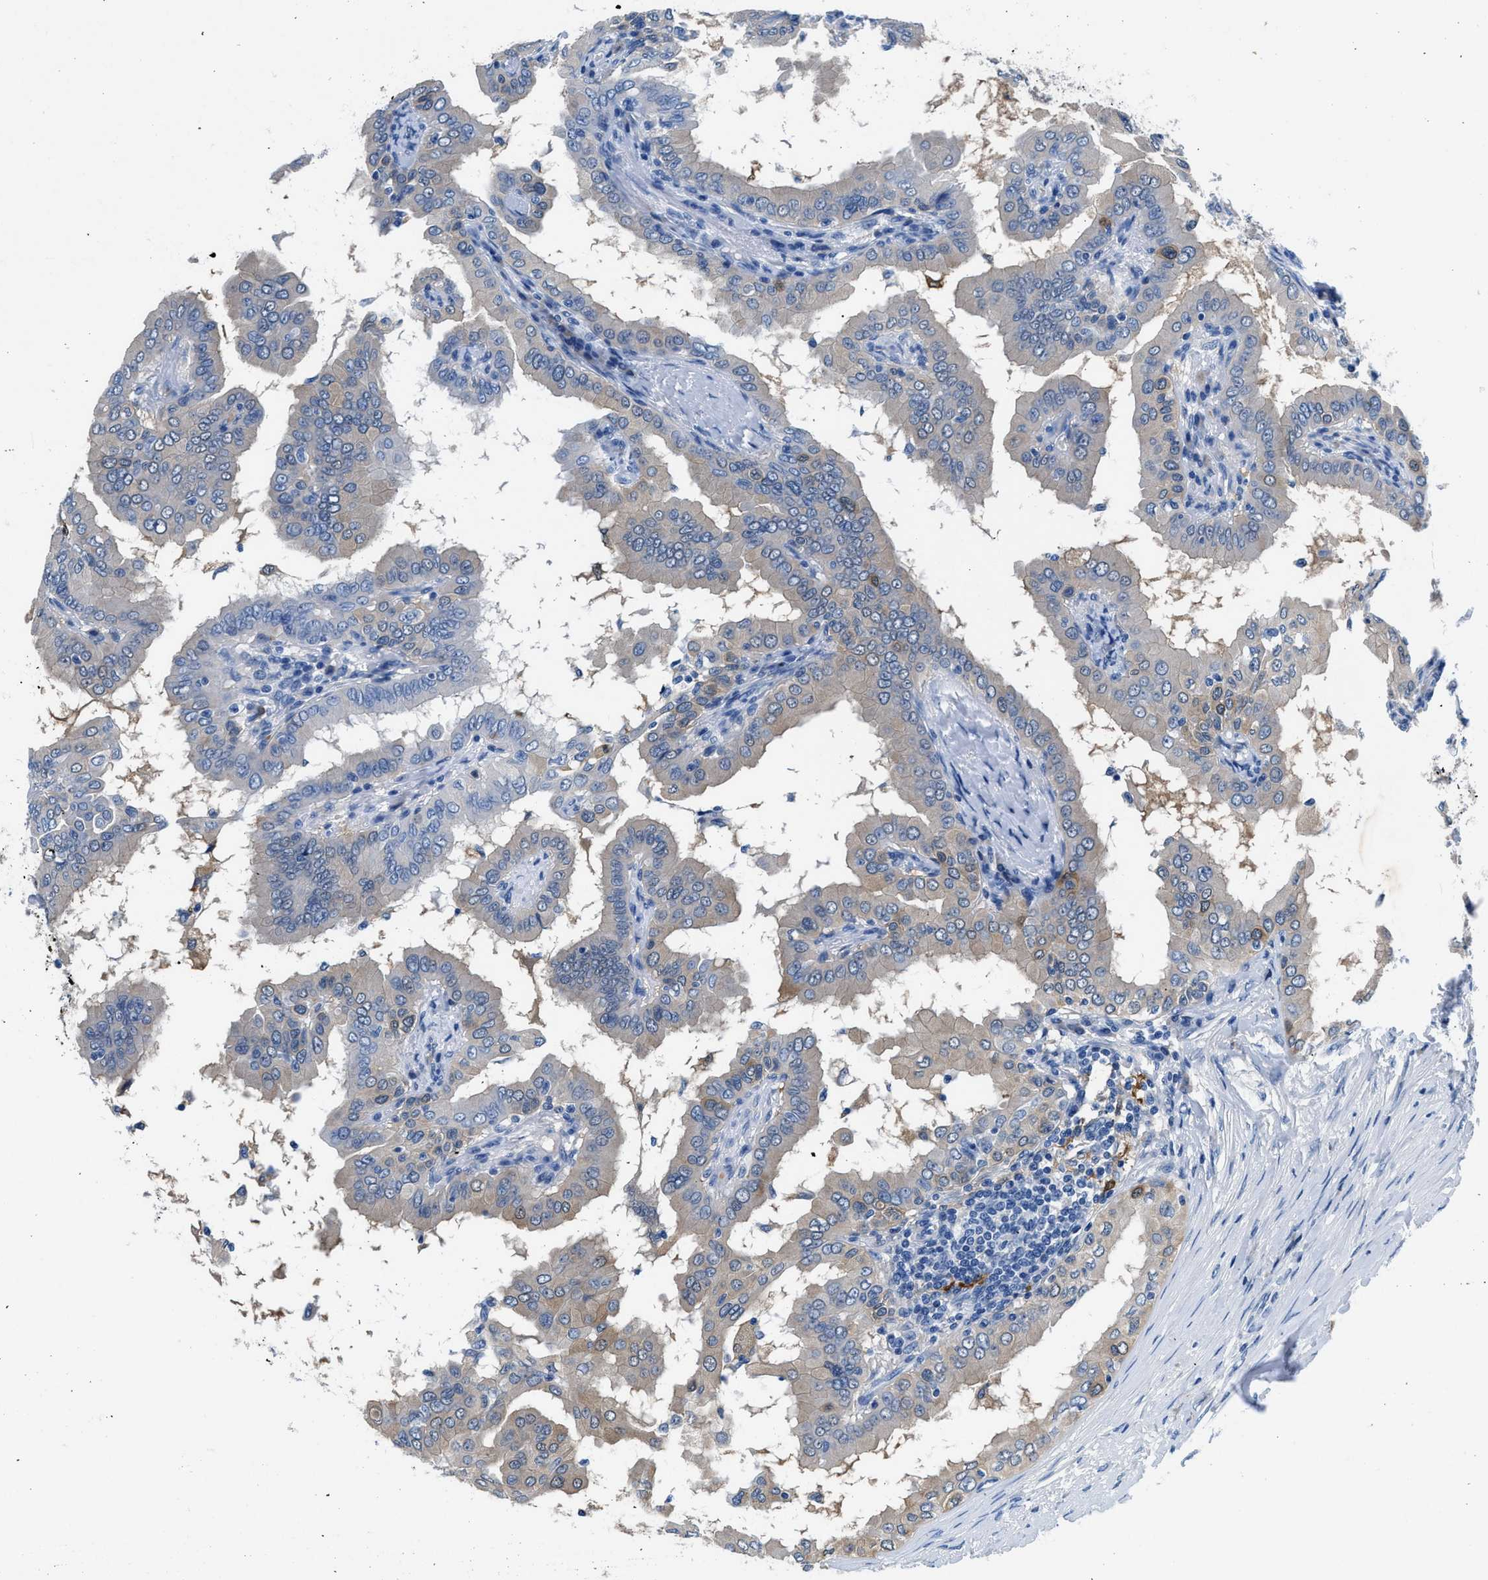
{"staining": {"intensity": "negative", "quantity": "none", "location": "none"}, "tissue": "thyroid cancer", "cell_type": "Tumor cells", "image_type": "cancer", "snomed": [{"axis": "morphology", "description": "Papillary adenocarcinoma, NOS"}, {"axis": "topography", "description": "Thyroid gland"}], "caption": "This image is of thyroid cancer (papillary adenocarcinoma) stained with IHC to label a protein in brown with the nuclei are counter-stained blue. There is no expression in tumor cells. The staining was performed using DAB (3,3'-diaminobenzidine) to visualize the protein expression in brown, while the nuclei were stained in blue with hematoxylin (Magnification: 20x).", "gene": "FADS6", "patient": {"sex": "male", "age": 33}}